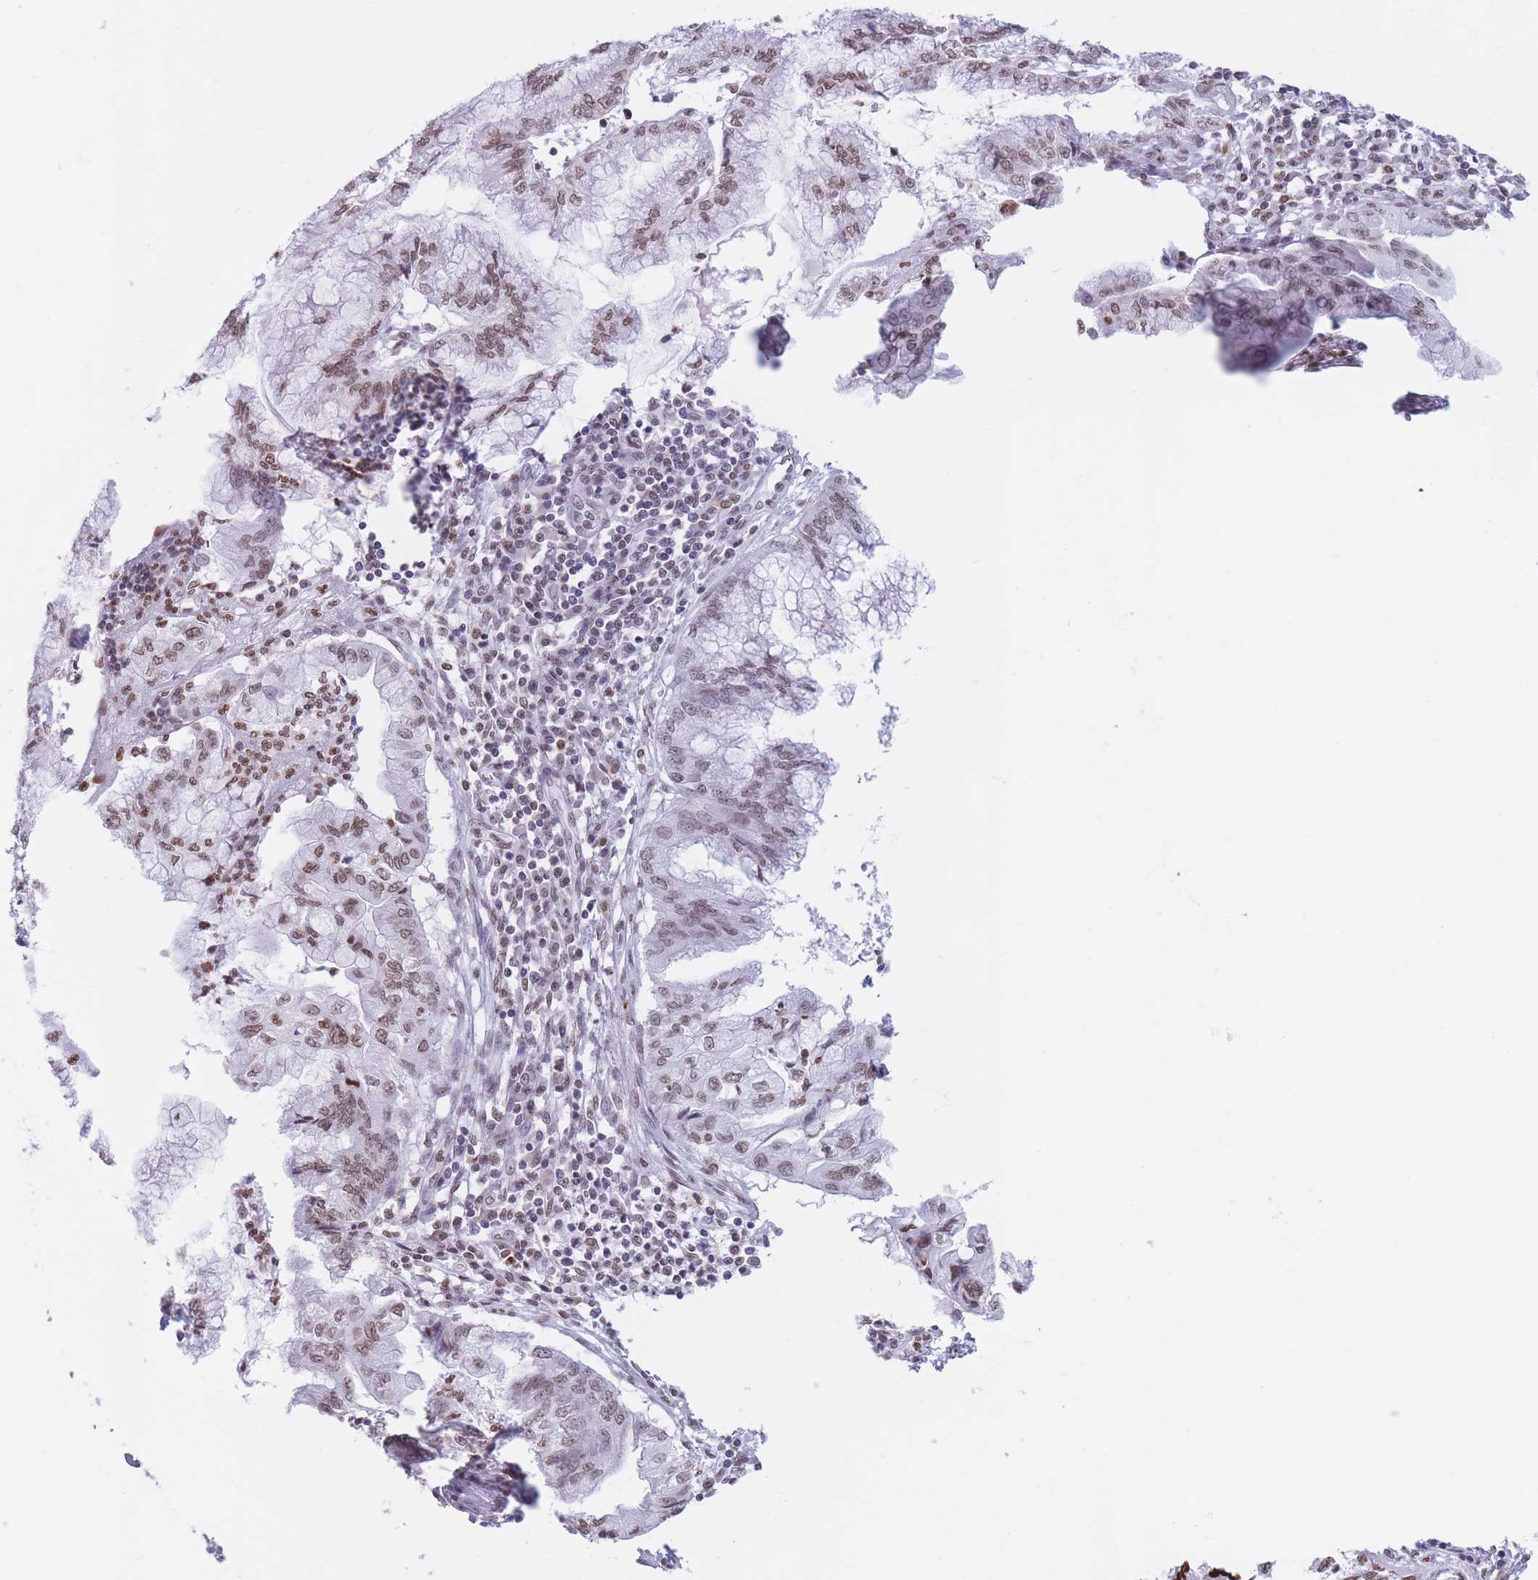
{"staining": {"intensity": "moderate", "quantity": "25%-75%", "location": "nuclear"}, "tissue": "pancreatic cancer", "cell_type": "Tumor cells", "image_type": "cancer", "snomed": [{"axis": "morphology", "description": "Adenocarcinoma, NOS"}, {"axis": "topography", "description": "Pancreas"}], "caption": "Immunohistochemical staining of pancreatic cancer (adenocarcinoma) demonstrates medium levels of moderate nuclear positivity in about 25%-75% of tumor cells. Immunohistochemistry stains the protein in brown and the nuclei are stained blue.", "gene": "RYK", "patient": {"sex": "male", "age": 73}}